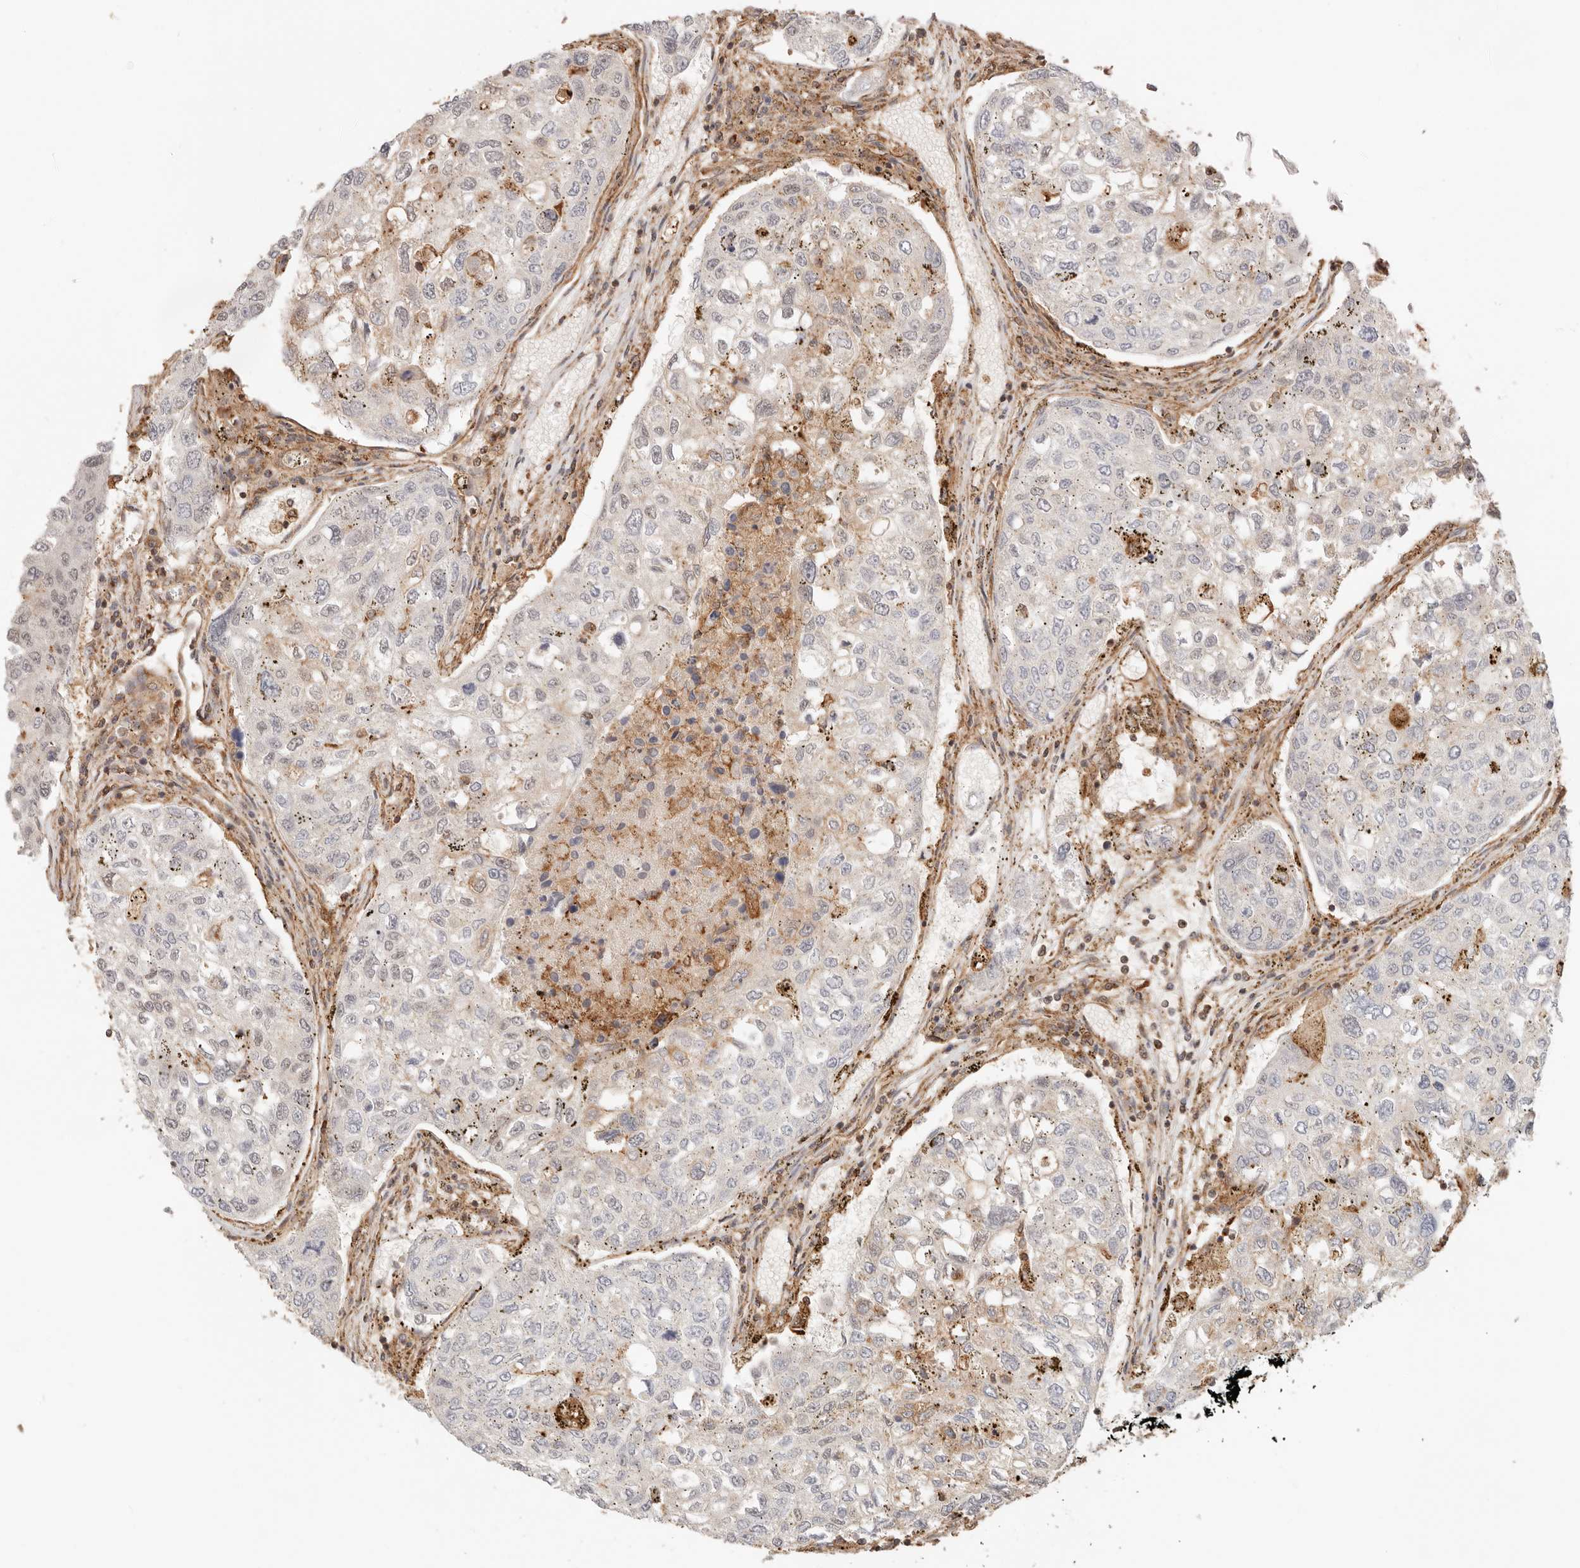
{"staining": {"intensity": "moderate", "quantity": "<25%", "location": "cytoplasmic/membranous,nuclear"}, "tissue": "urothelial cancer", "cell_type": "Tumor cells", "image_type": "cancer", "snomed": [{"axis": "morphology", "description": "Urothelial carcinoma, High grade"}, {"axis": "topography", "description": "Lymph node"}, {"axis": "topography", "description": "Urinary bladder"}], "caption": "Urothelial carcinoma (high-grade) stained with a brown dye exhibits moderate cytoplasmic/membranous and nuclear positive staining in about <25% of tumor cells.", "gene": "HEXD", "patient": {"sex": "male", "age": 51}}